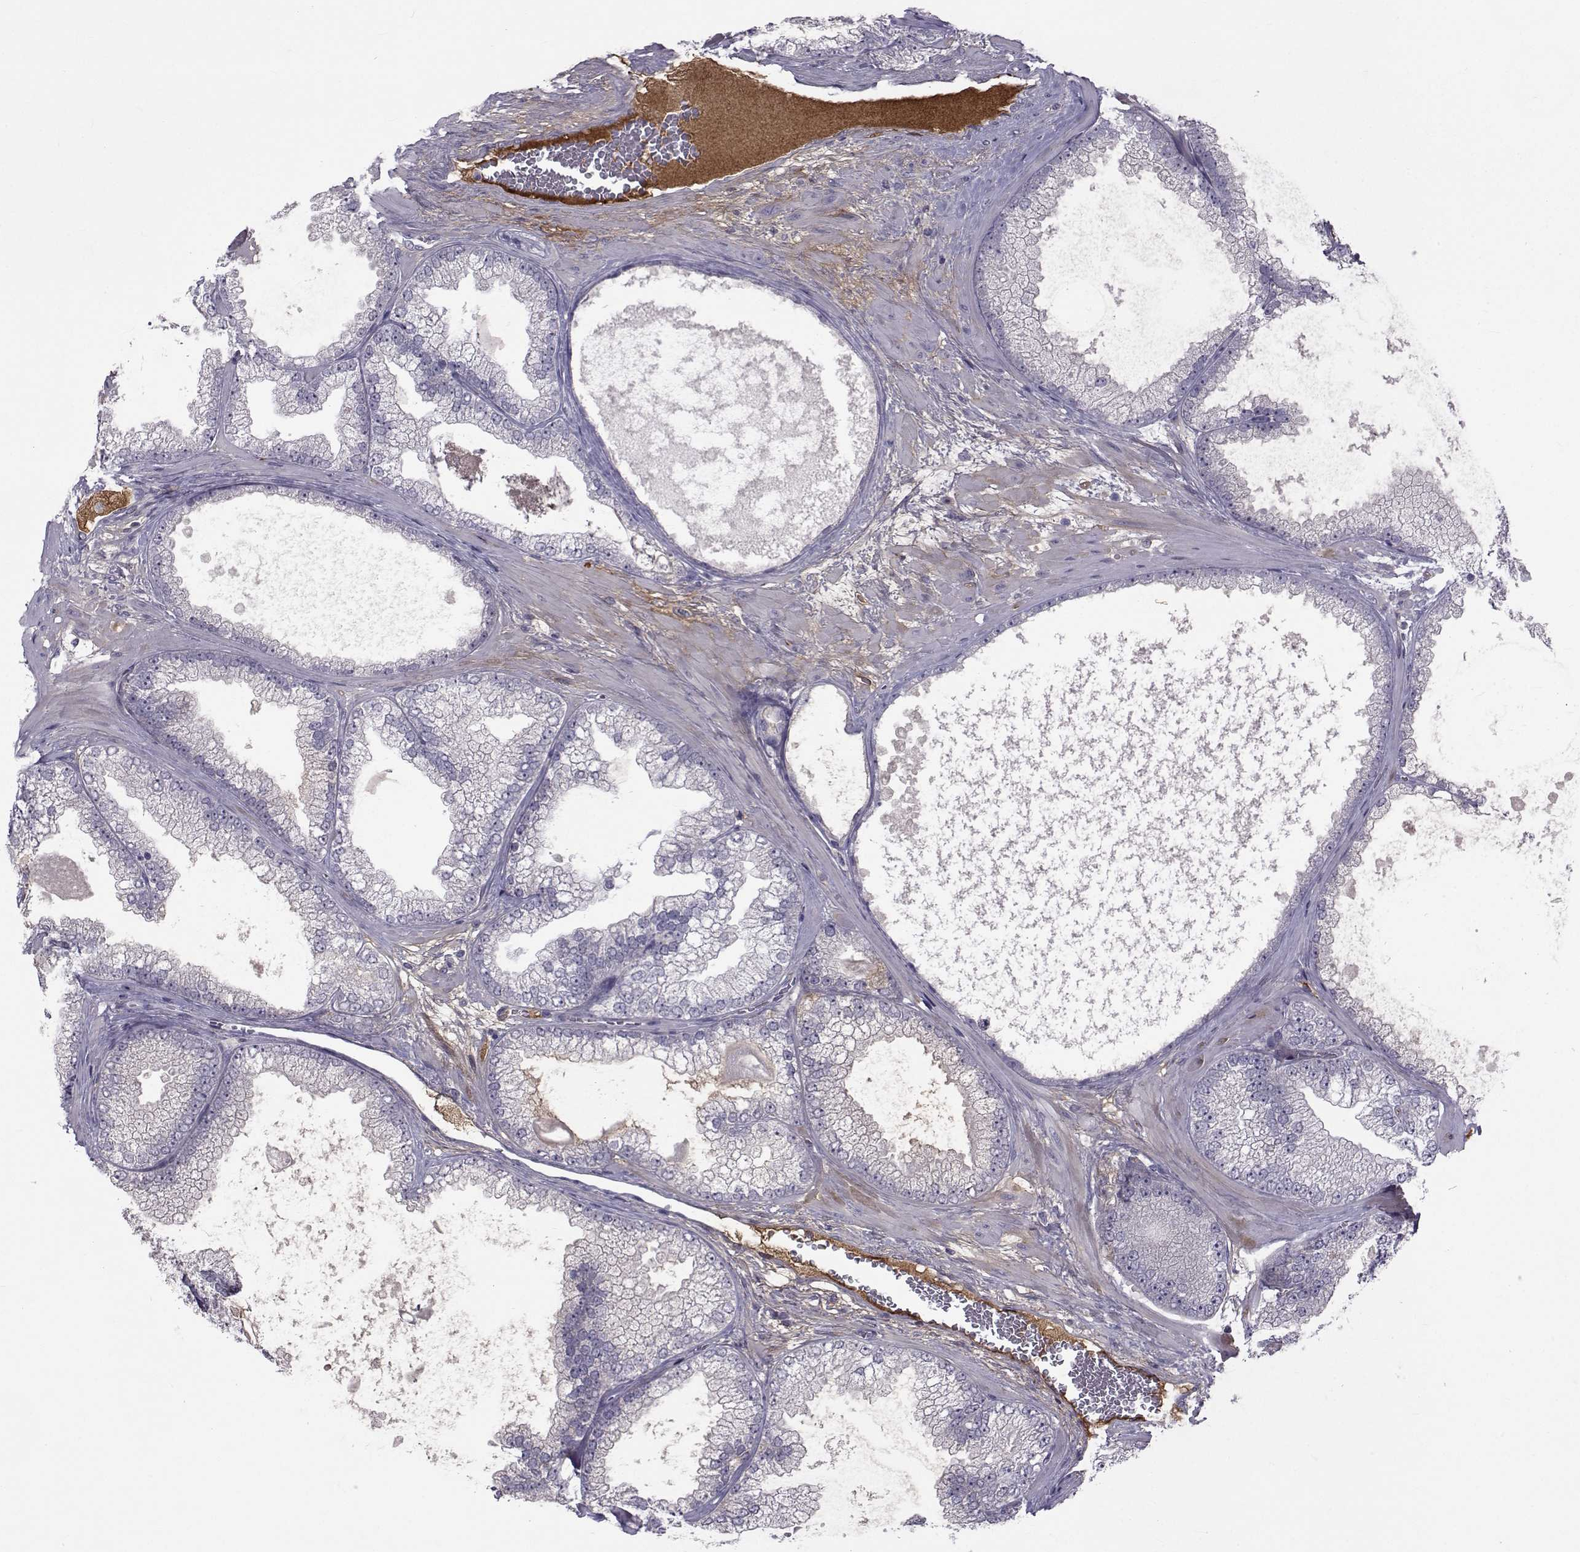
{"staining": {"intensity": "negative", "quantity": "none", "location": "none"}, "tissue": "prostate cancer", "cell_type": "Tumor cells", "image_type": "cancer", "snomed": [{"axis": "morphology", "description": "Adenocarcinoma, Low grade"}, {"axis": "topography", "description": "Prostate"}], "caption": "Prostate cancer (low-grade adenocarcinoma) stained for a protein using IHC reveals no expression tumor cells.", "gene": "TNFRSF11B", "patient": {"sex": "male", "age": 57}}